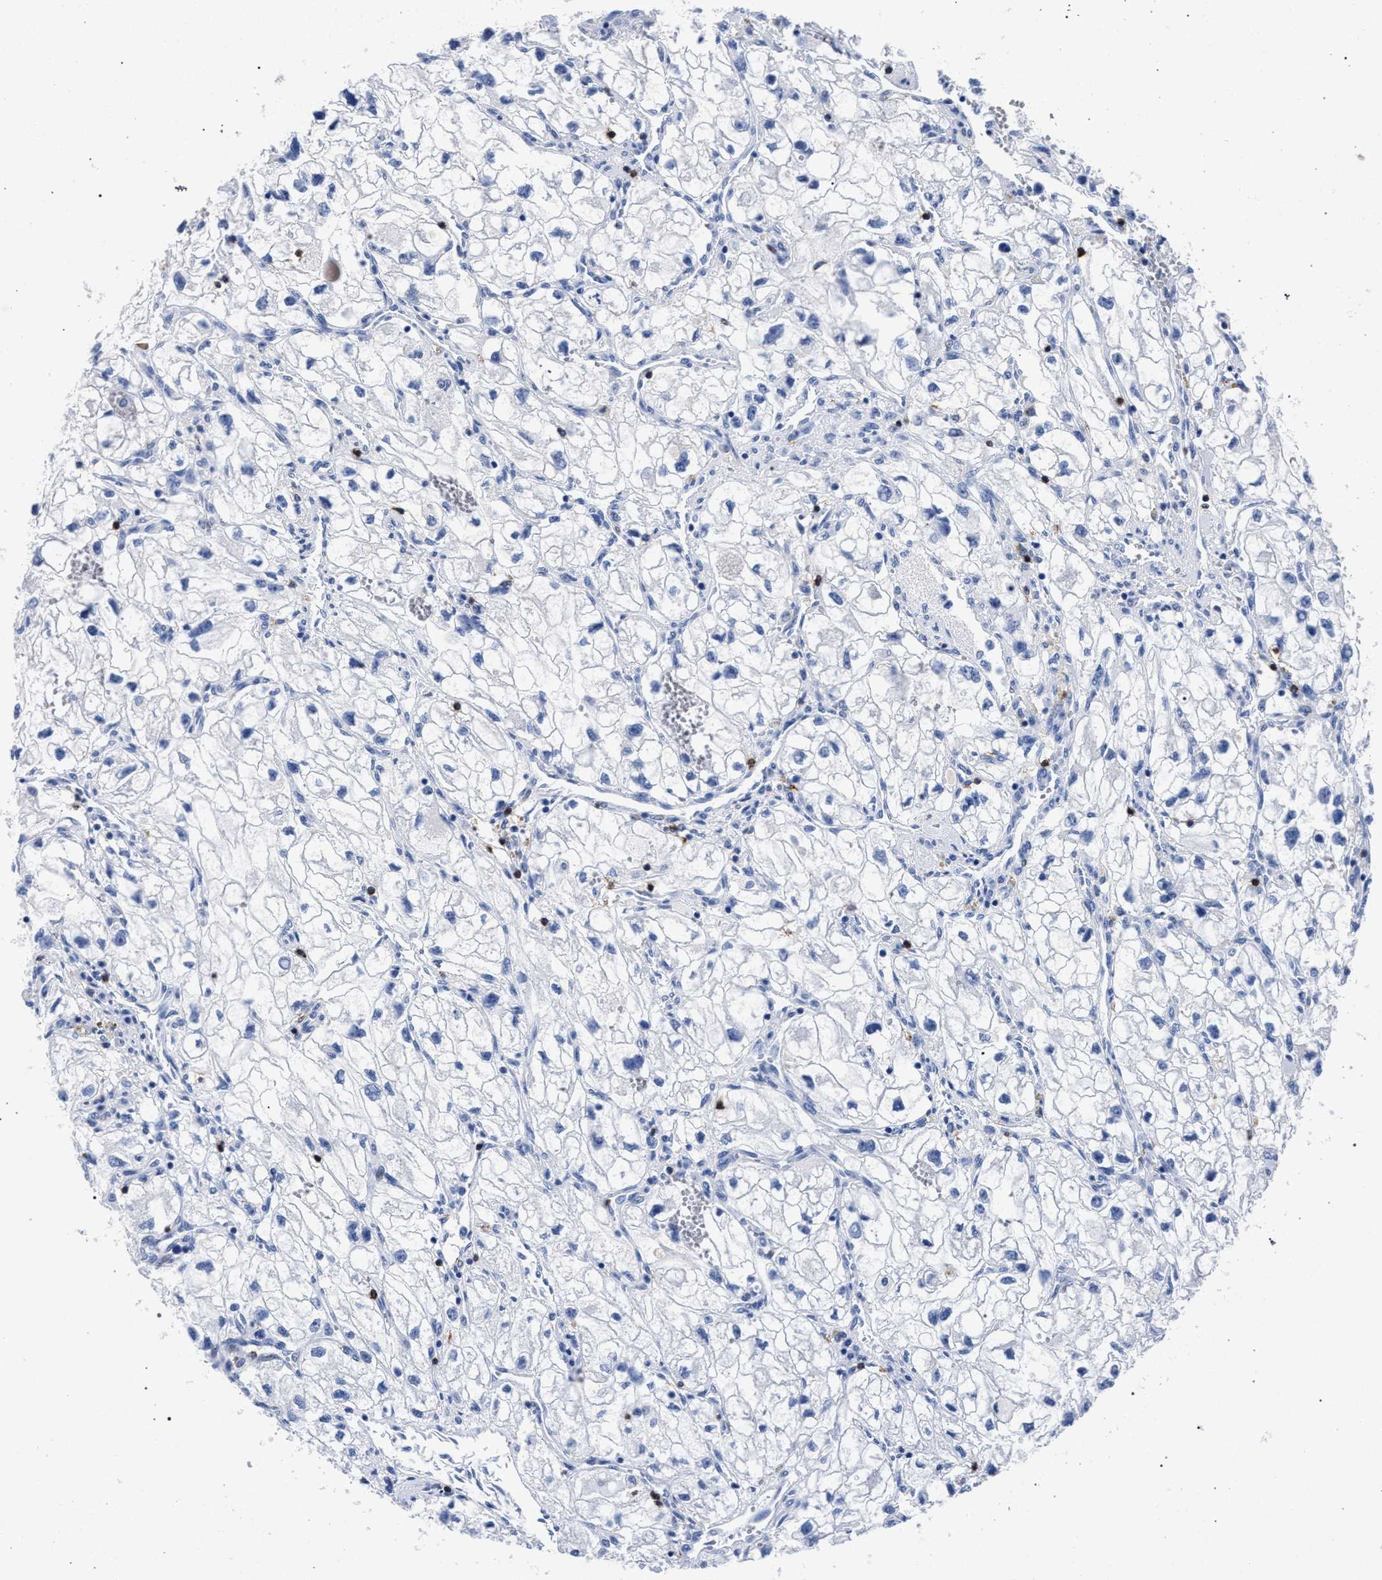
{"staining": {"intensity": "negative", "quantity": "none", "location": "none"}, "tissue": "renal cancer", "cell_type": "Tumor cells", "image_type": "cancer", "snomed": [{"axis": "morphology", "description": "Adenocarcinoma, NOS"}, {"axis": "topography", "description": "Kidney"}], "caption": "Immunohistochemistry of adenocarcinoma (renal) demonstrates no positivity in tumor cells.", "gene": "KLRK1", "patient": {"sex": "female", "age": 70}}